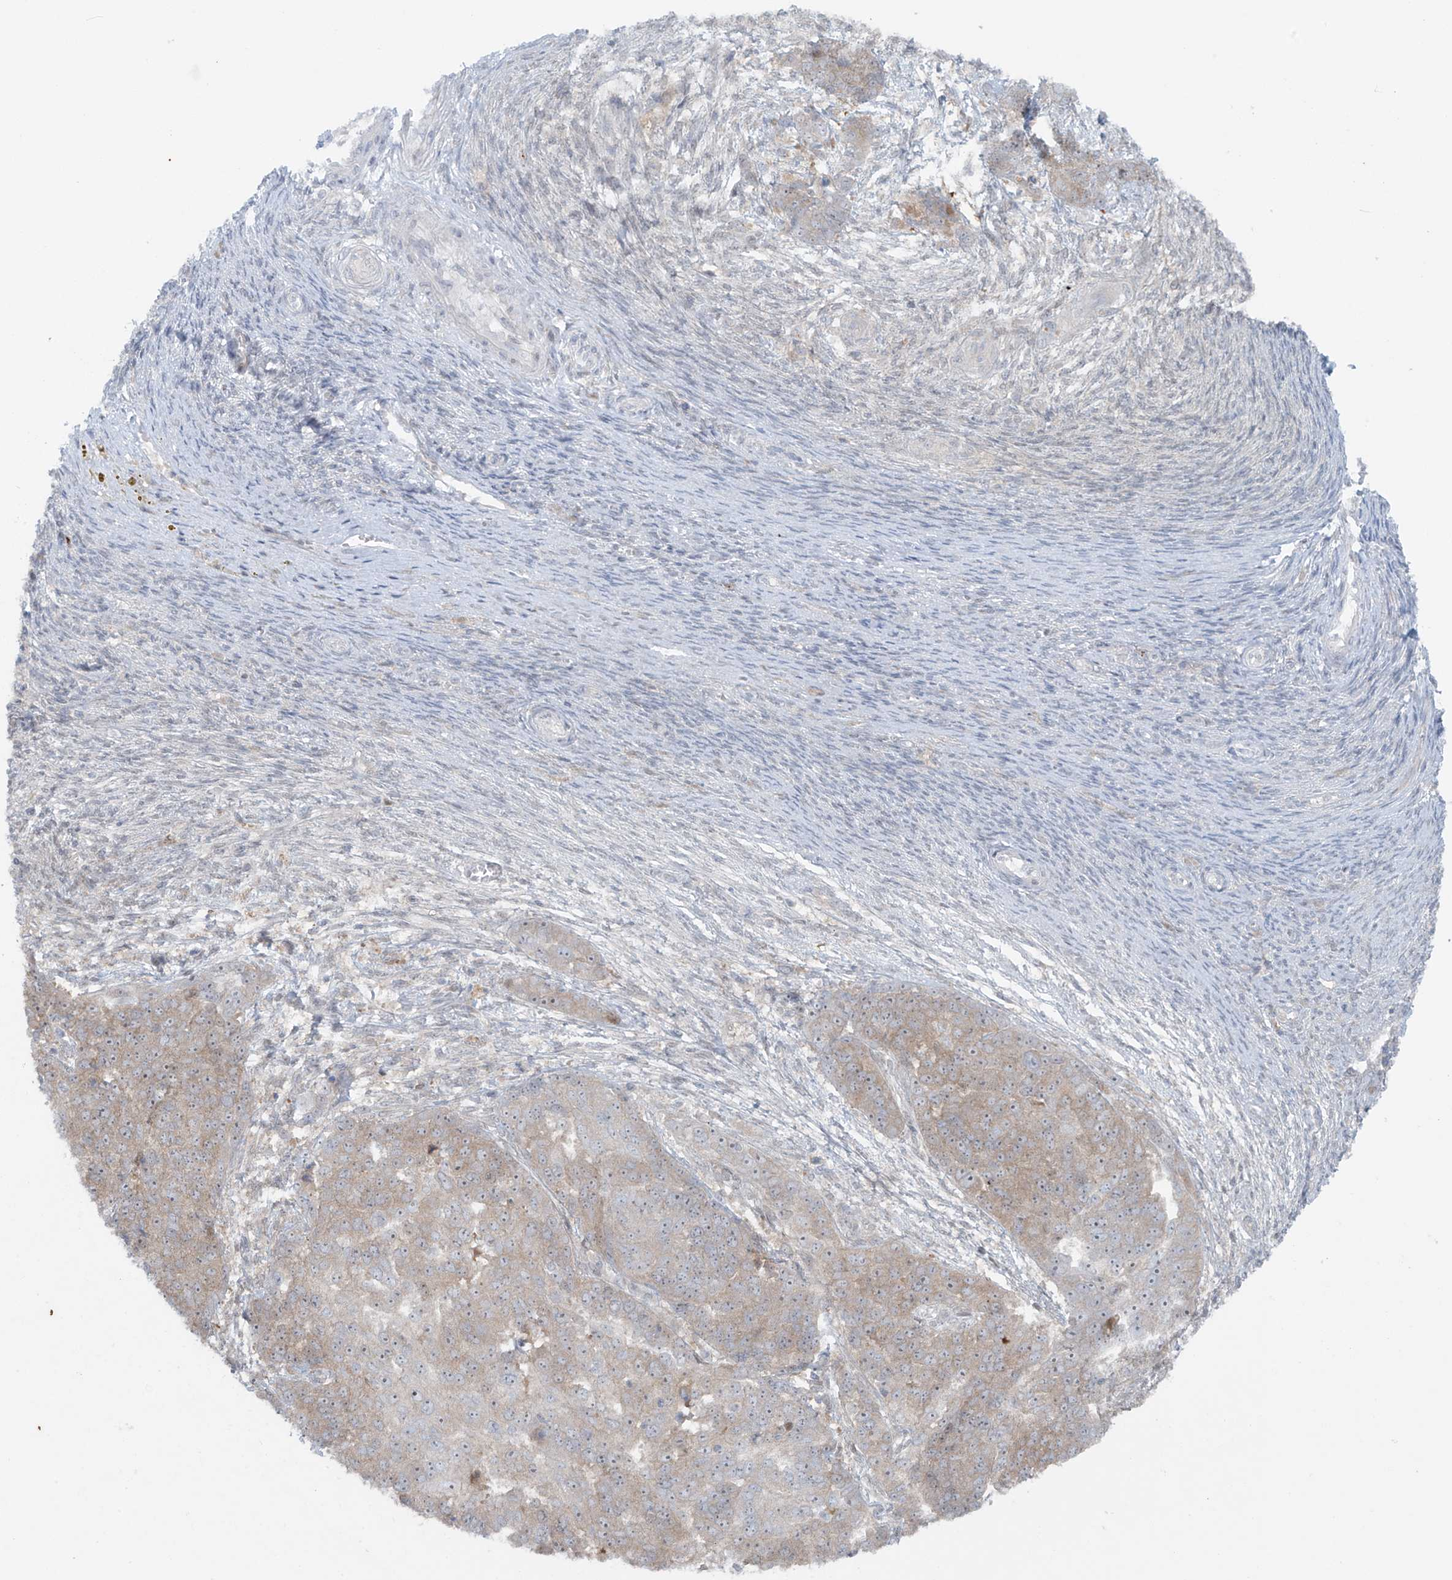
{"staining": {"intensity": "weak", "quantity": "<25%", "location": "cytoplasmic/membranous"}, "tissue": "ovarian cancer", "cell_type": "Tumor cells", "image_type": "cancer", "snomed": [{"axis": "morphology", "description": "Cystadenocarcinoma, serous, NOS"}, {"axis": "topography", "description": "Ovary"}], "caption": "An image of human ovarian cancer (serous cystadenocarcinoma) is negative for staining in tumor cells.", "gene": "PPAT", "patient": {"sex": "female", "age": 44}}